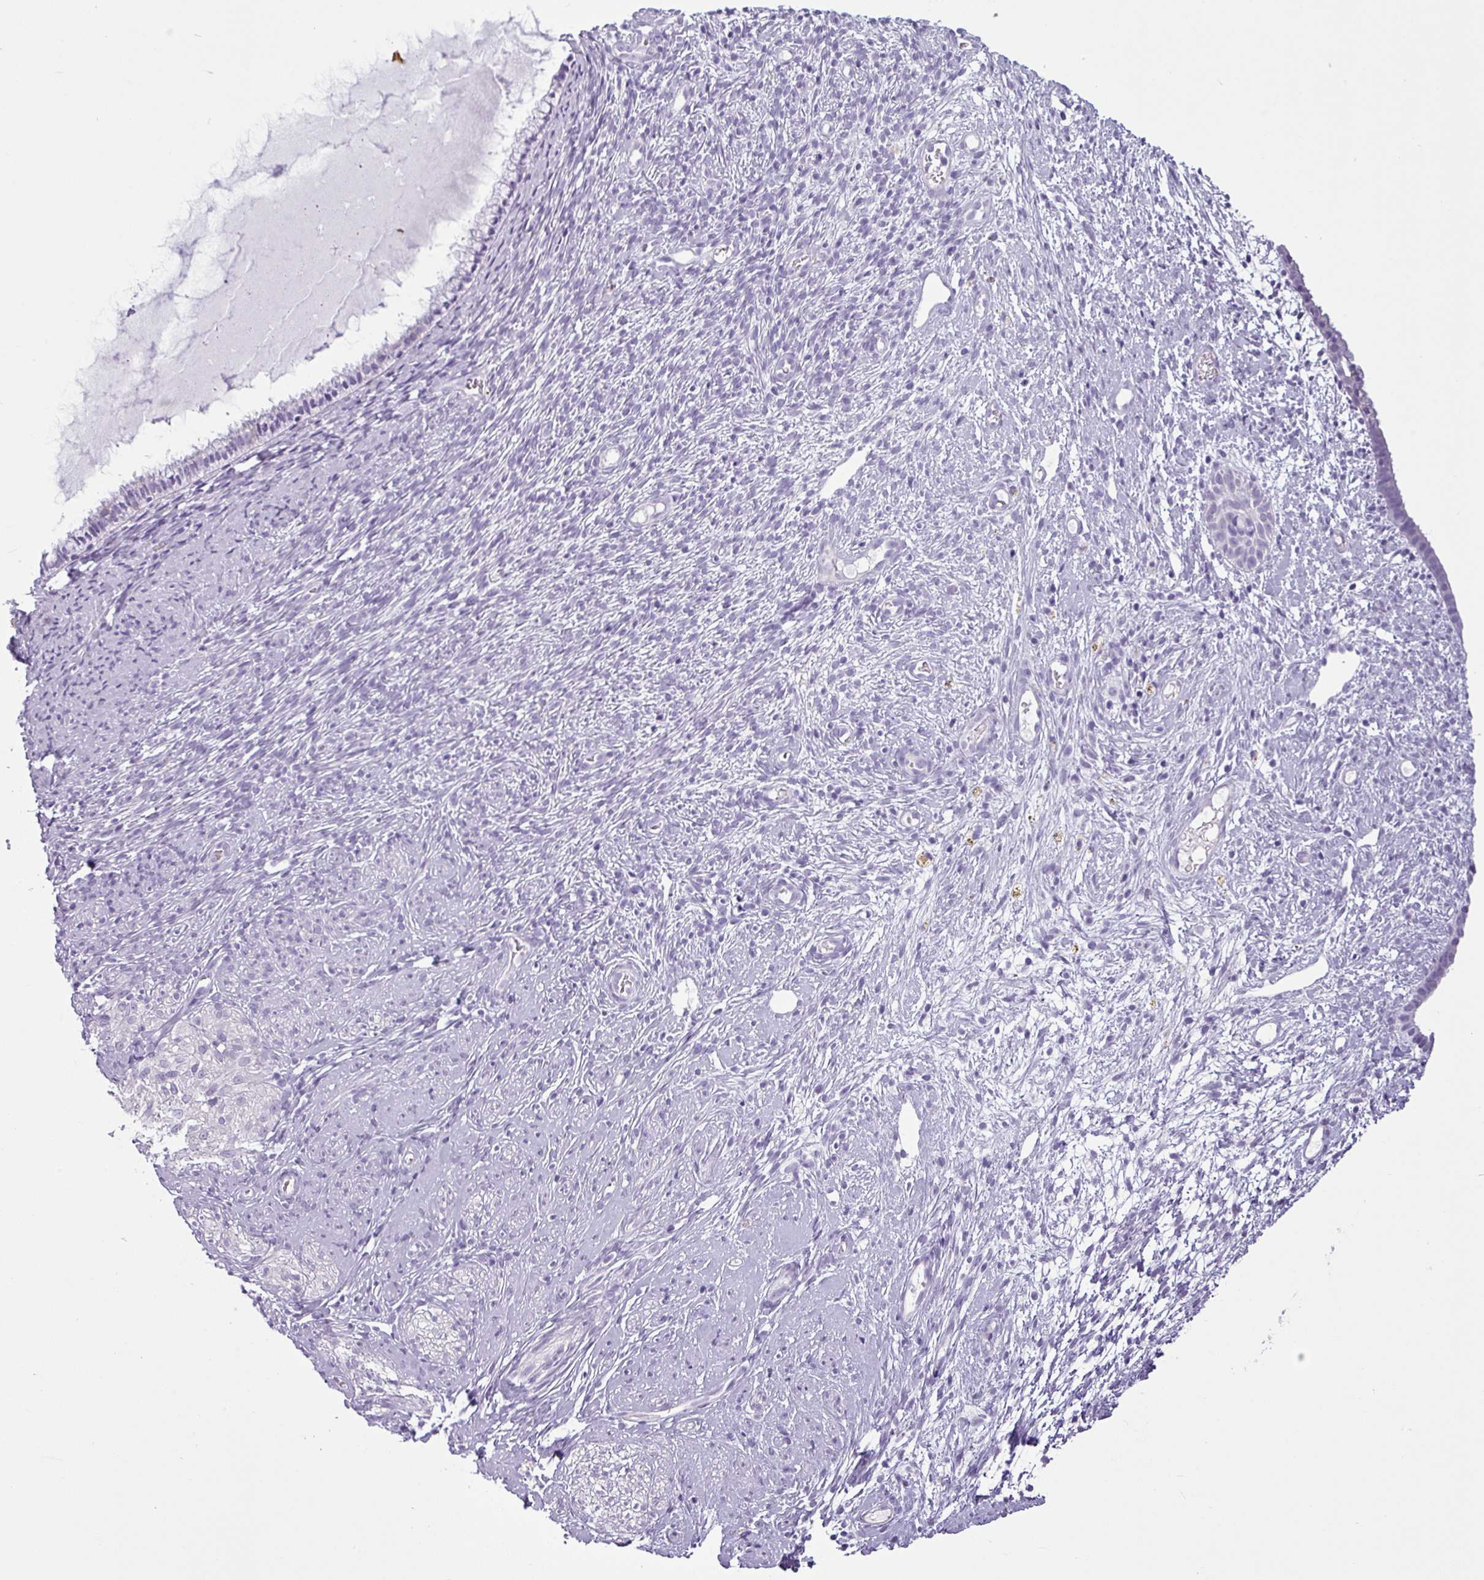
{"staining": {"intensity": "negative", "quantity": "none", "location": "none"}, "tissue": "cervix", "cell_type": "Glandular cells", "image_type": "normal", "snomed": [{"axis": "morphology", "description": "Normal tissue, NOS"}, {"axis": "topography", "description": "Cervix"}], "caption": "Protein analysis of normal cervix exhibits no significant expression in glandular cells. The staining is performed using DAB brown chromogen with nuclei counter-stained in using hematoxylin.", "gene": "CDH16", "patient": {"sex": "female", "age": 76}}